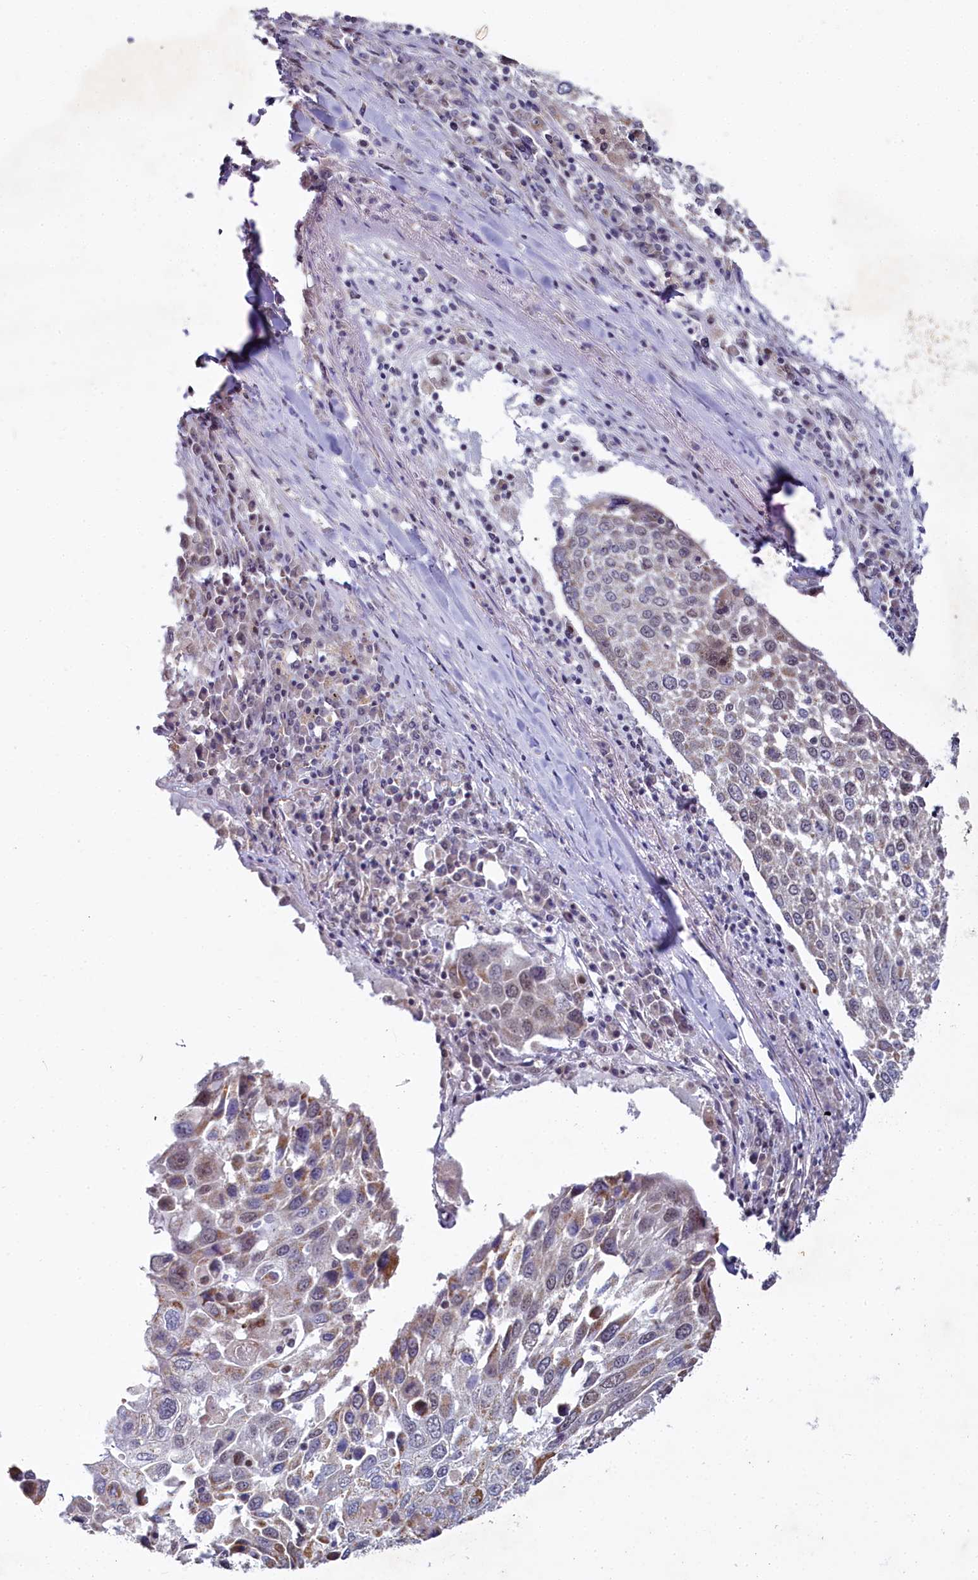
{"staining": {"intensity": "weak", "quantity": "<25%", "location": "cytoplasmic/membranous"}, "tissue": "lung cancer", "cell_type": "Tumor cells", "image_type": "cancer", "snomed": [{"axis": "morphology", "description": "Squamous cell carcinoma, NOS"}, {"axis": "topography", "description": "Lung"}], "caption": "Immunohistochemistry (IHC) histopathology image of lung cancer (squamous cell carcinoma) stained for a protein (brown), which shows no positivity in tumor cells.", "gene": "PPHLN1", "patient": {"sex": "male", "age": 65}}